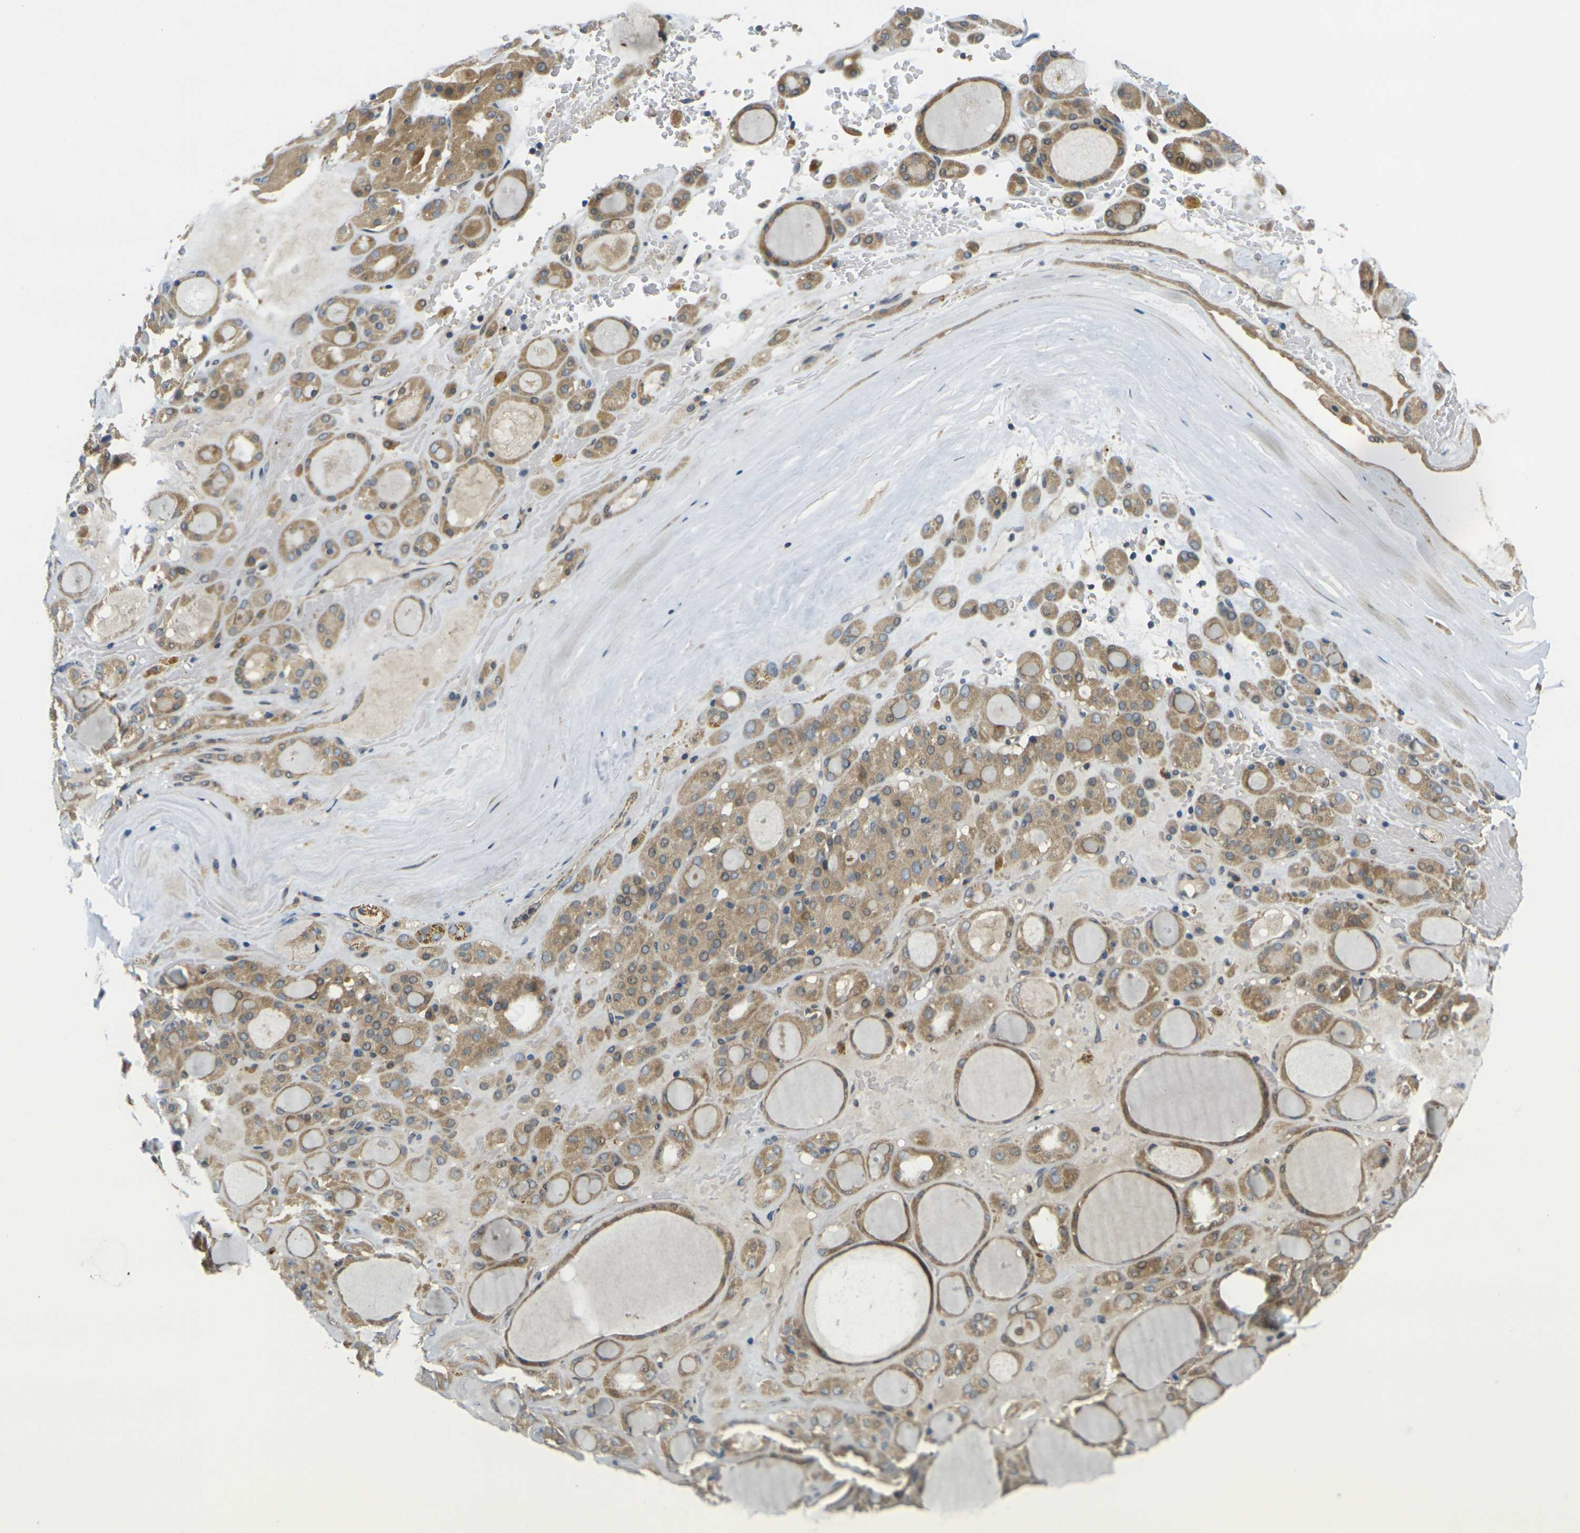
{"staining": {"intensity": "moderate", "quantity": ">75%", "location": "cytoplasmic/membranous"}, "tissue": "thyroid gland", "cell_type": "Glandular cells", "image_type": "normal", "snomed": [{"axis": "morphology", "description": "Normal tissue, NOS"}, {"axis": "morphology", "description": "Carcinoma, NOS"}, {"axis": "topography", "description": "Thyroid gland"}], "caption": "Immunohistochemical staining of normal thyroid gland exhibits >75% levels of moderate cytoplasmic/membranous protein expression in approximately >75% of glandular cells. (brown staining indicates protein expression, while blue staining denotes nuclei).", "gene": "MINAR2", "patient": {"sex": "female", "age": 86}}